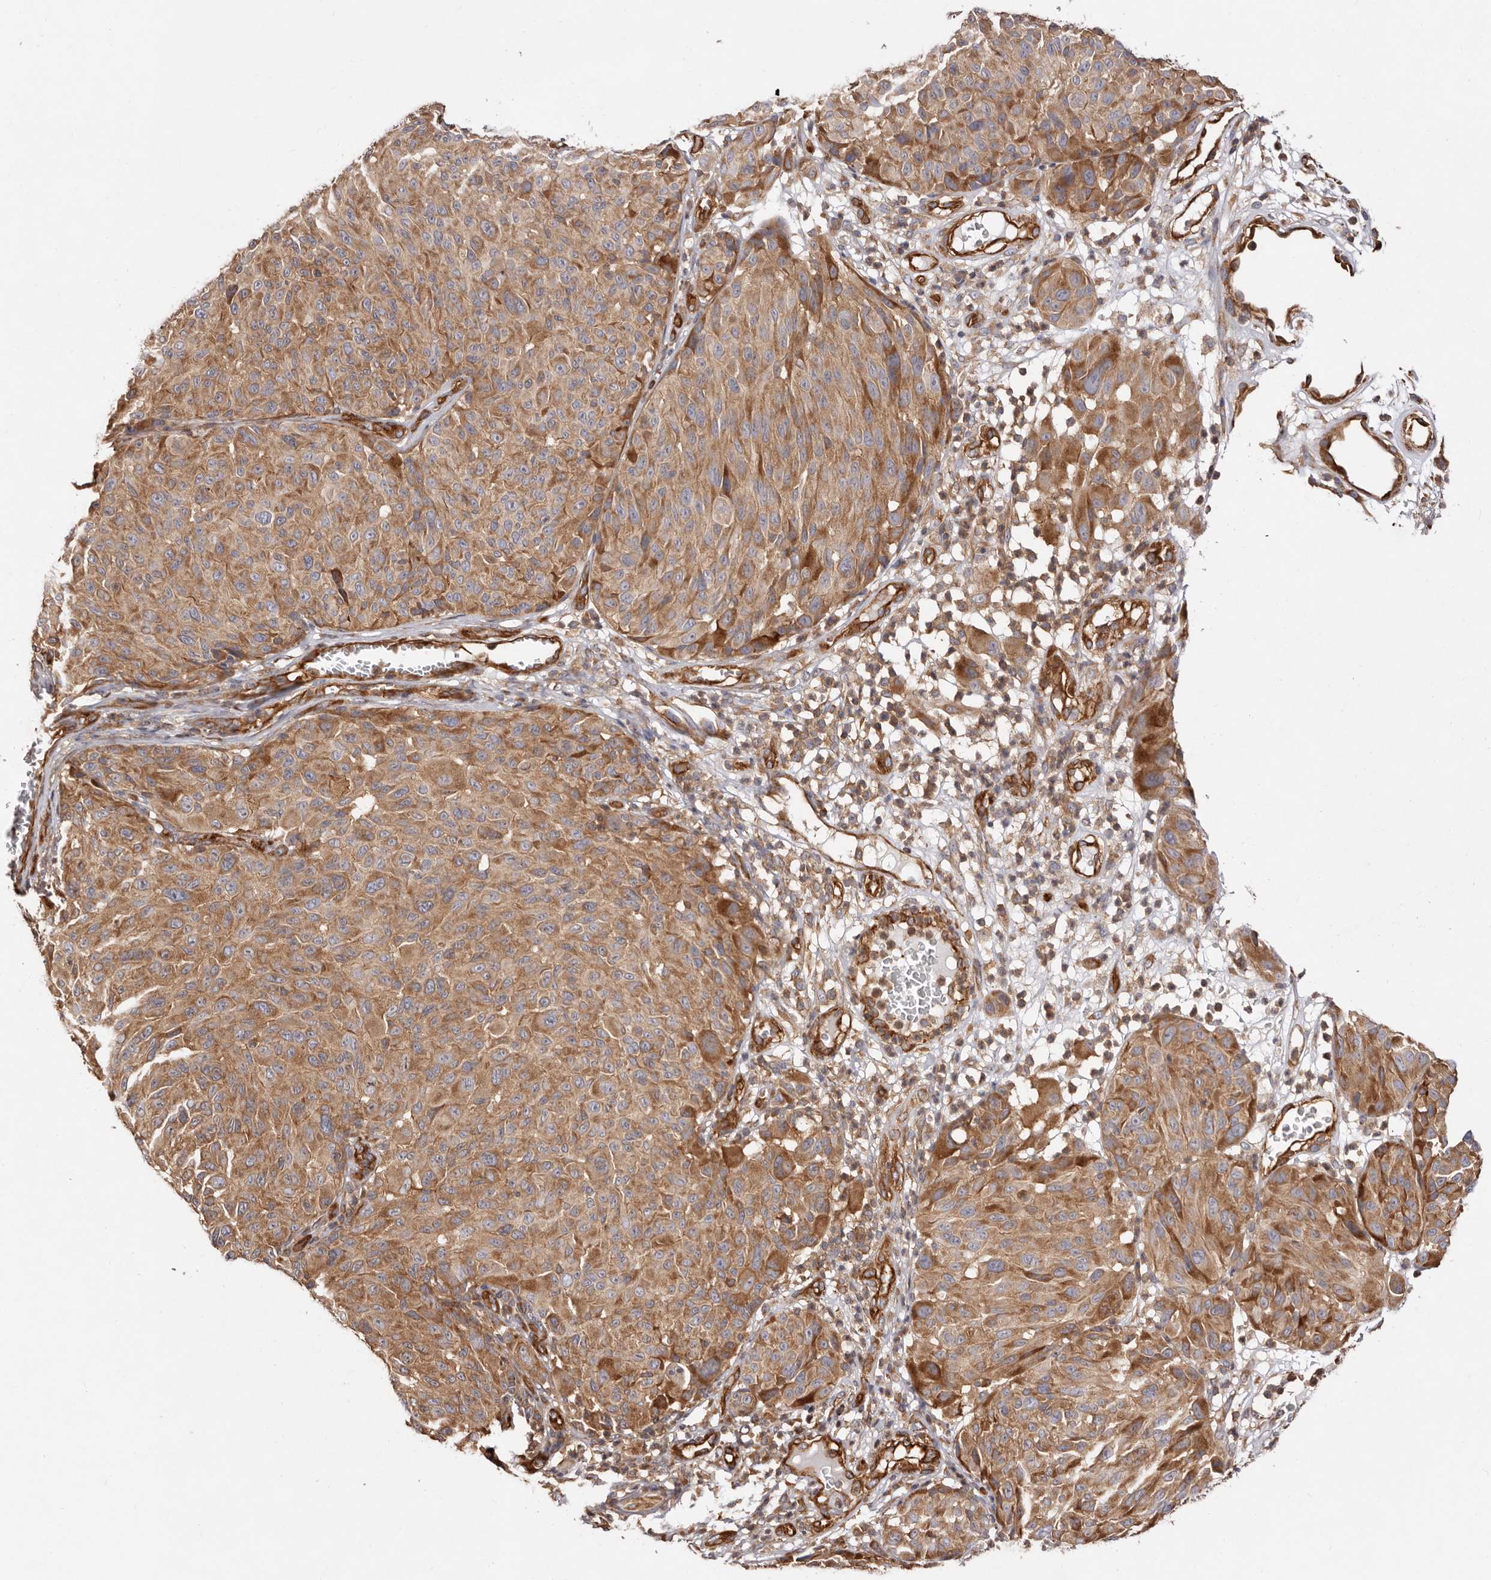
{"staining": {"intensity": "moderate", "quantity": ">75%", "location": "cytoplasmic/membranous"}, "tissue": "melanoma", "cell_type": "Tumor cells", "image_type": "cancer", "snomed": [{"axis": "morphology", "description": "Malignant melanoma, NOS"}, {"axis": "topography", "description": "Skin"}], "caption": "High-magnification brightfield microscopy of malignant melanoma stained with DAB (3,3'-diaminobenzidine) (brown) and counterstained with hematoxylin (blue). tumor cells exhibit moderate cytoplasmic/membranous staining is seen in about>75% of cells.", "gene": "RPS6", "patient": {"sex": "male", "age": 83}}